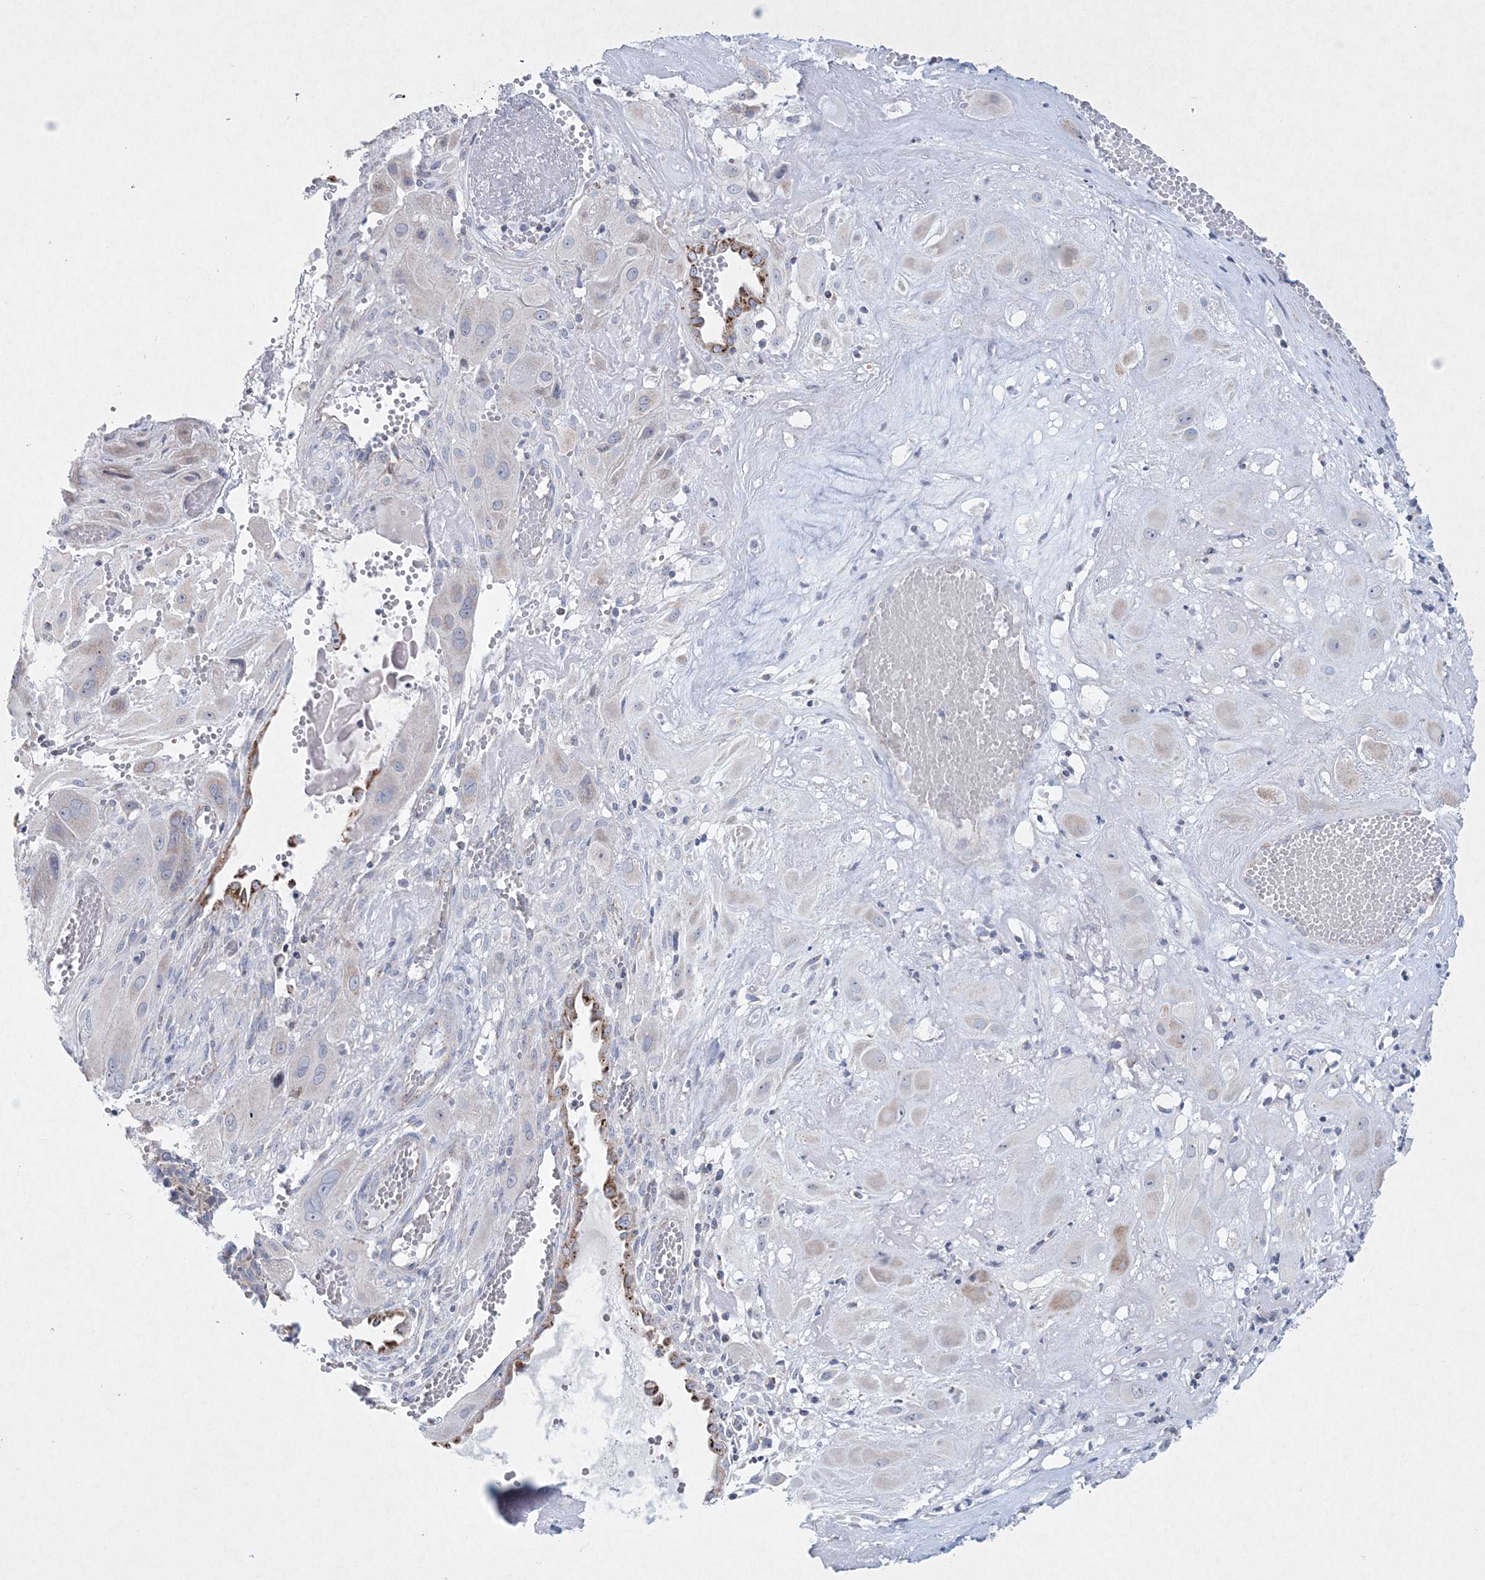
{"staining": {"intensity": "negative", "quantity": "none", "location": "none"}, "tissue": "cervical cancer", "cell_type": "Tumor cells", "image_type": "cancer", "snomed": [{"axis": "morphology", "description": "Squamous cell carcinoma, NOS"}, {"axis": "topography", "description": "Cervix"}], "caption": "Immunohistochemistry (IHC) image of cervical cancer (squamous cell carcinoma) stained for a protein (brown), which displays no staining in tumor cells.", "gene": "CES4A", "patient": {"sex": "female", "age": 34}}